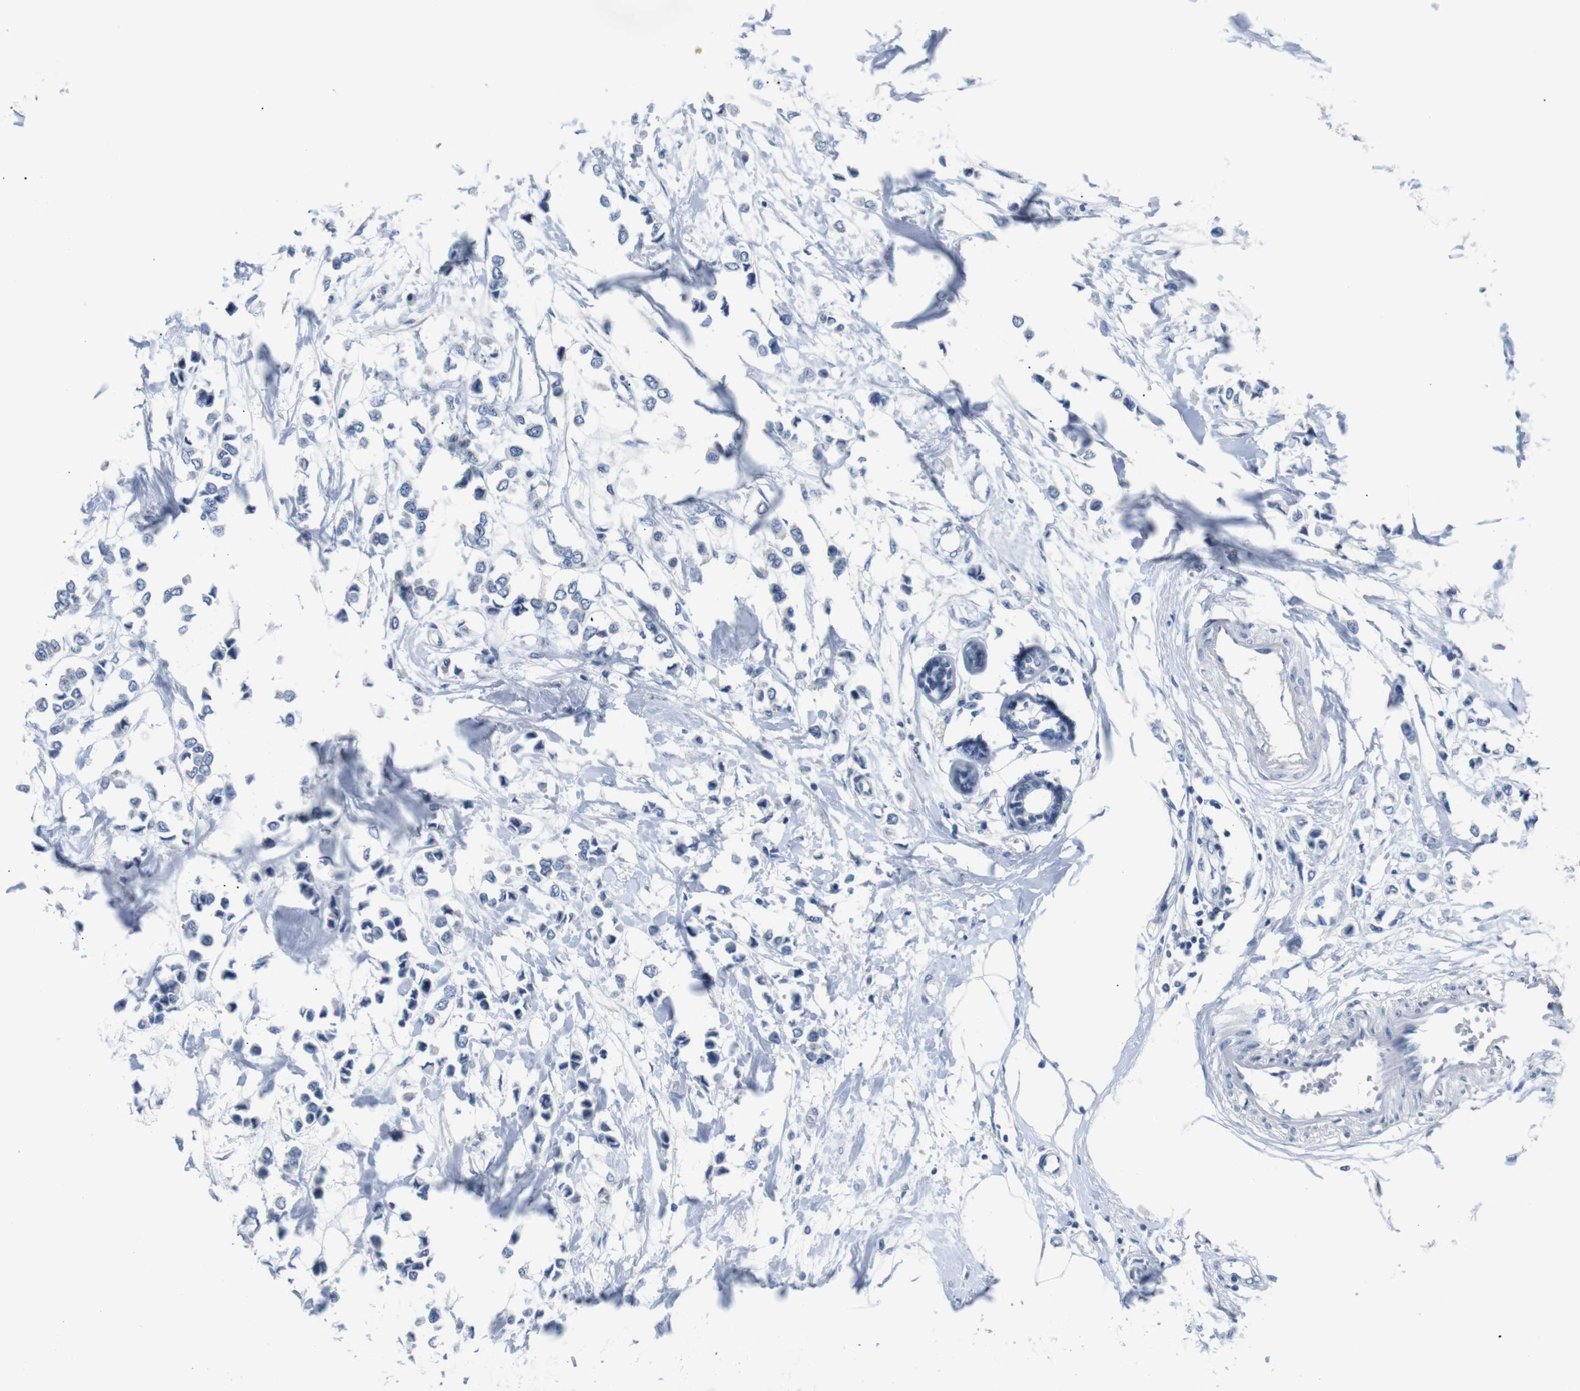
{"staining": {"intensity": "negative", "quantity": "none", "location": "none"}, "tissue": "breast cancer", "cell_type": "Tumor cells", "image_type": "cancer", "snomed": [{"axis": "morphology", "description": "Lobular carcinoma"}, {"axis": "topography", "description": "Breast"}], "caption": "This is an IHC photomicrograph of lobular carcinoma (breast). There is no positivity in tumor cells.", "gene": "DCP1A", "patient": {"sex": "female", "age": 51}}